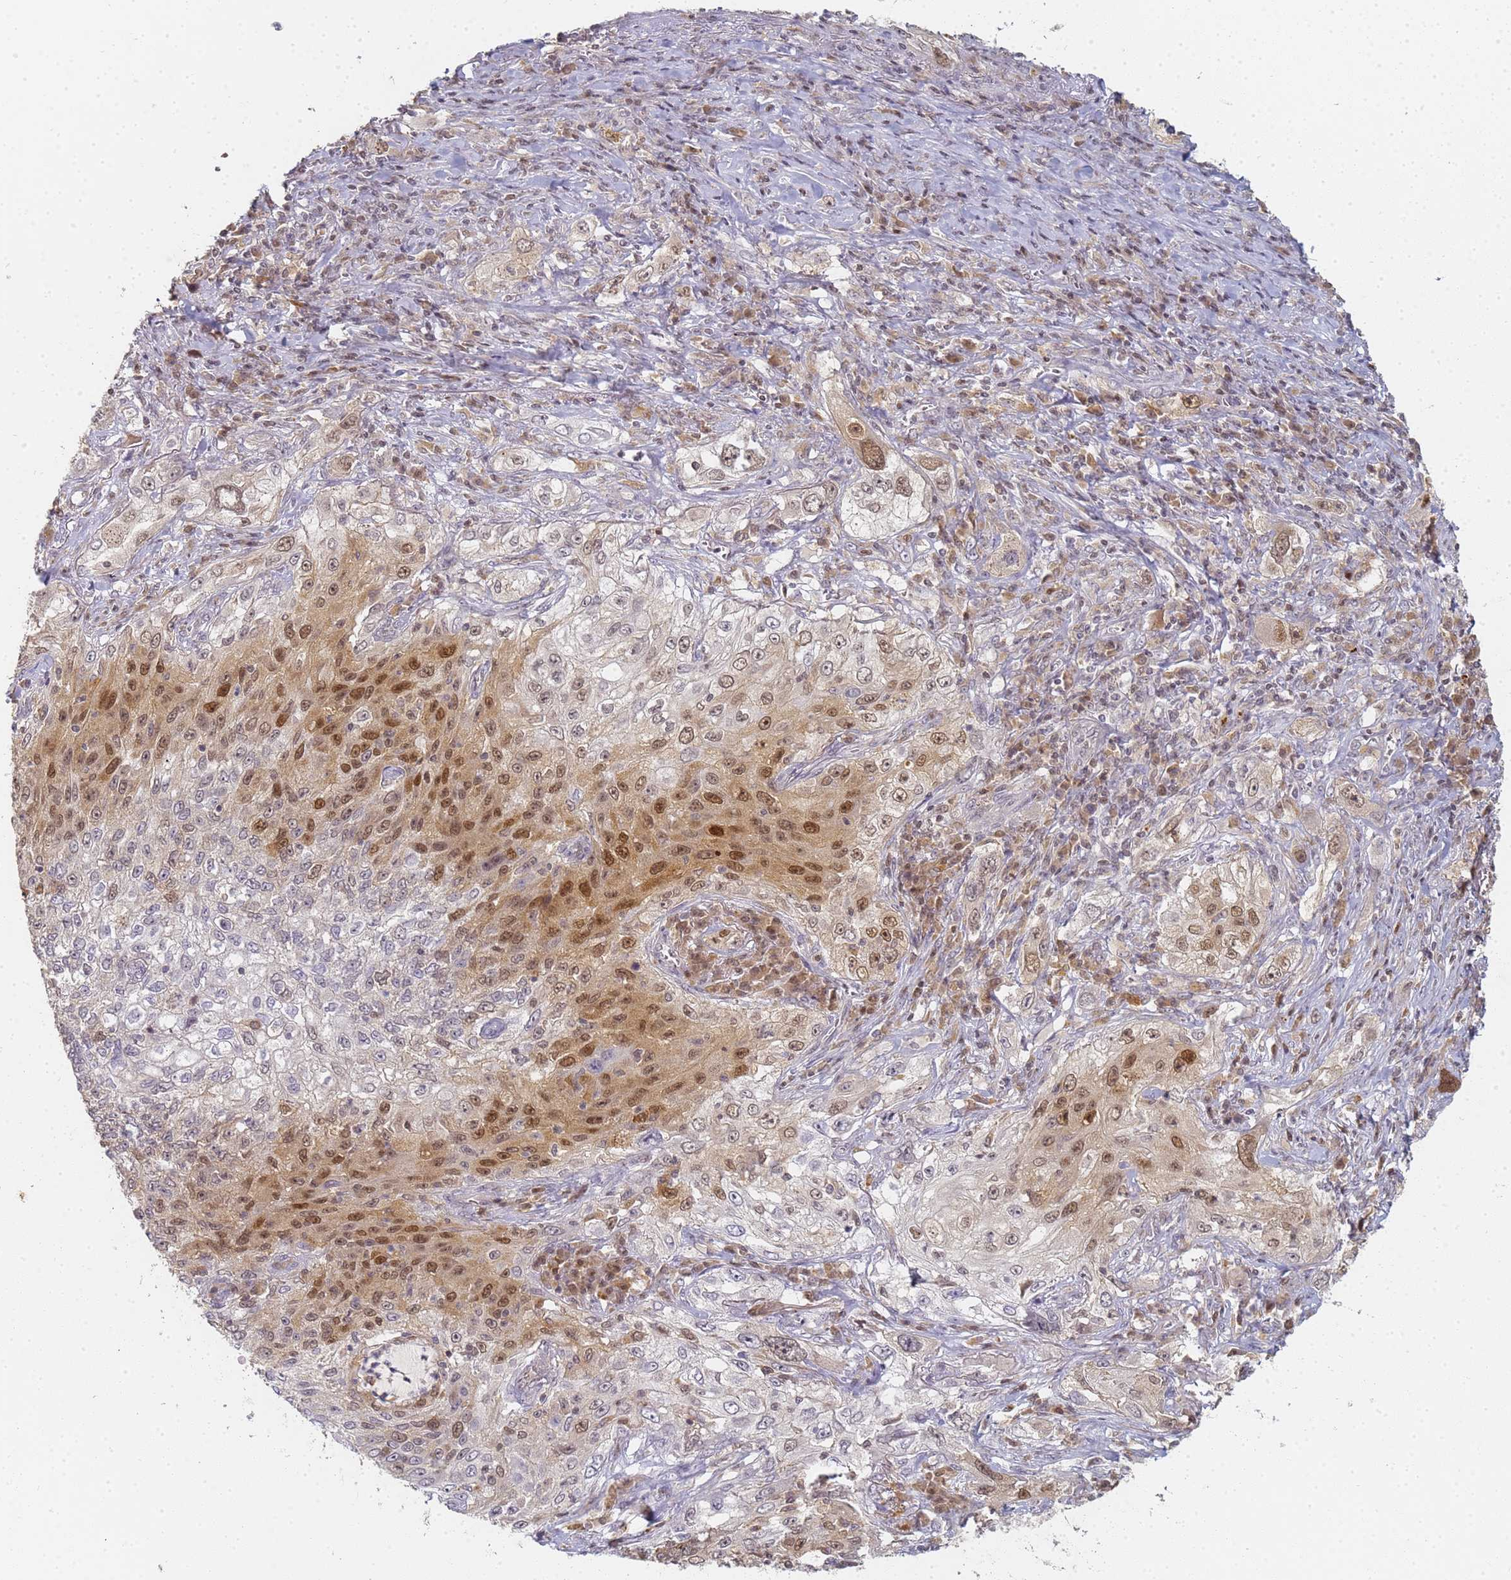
{"staining": {"intensity": "moderate", "quantity": ">75%", "location": "nuclear"}, "tissue": "lung cancer", "cell_type": "Tumor cells", "image_type": "cancer", "snomed": [{"axis": "morphology", "description": "Squamous cell carcinoma, NOS"}, {"axis": "topography", "description": "Lung"}], "caption": "Squamous cell carcinoma (lung) stained for a protein displays moderate nuclear positivity in tumor cells.", "gene": "HMCES", "patient": {"sex": "female", "age": 69}}